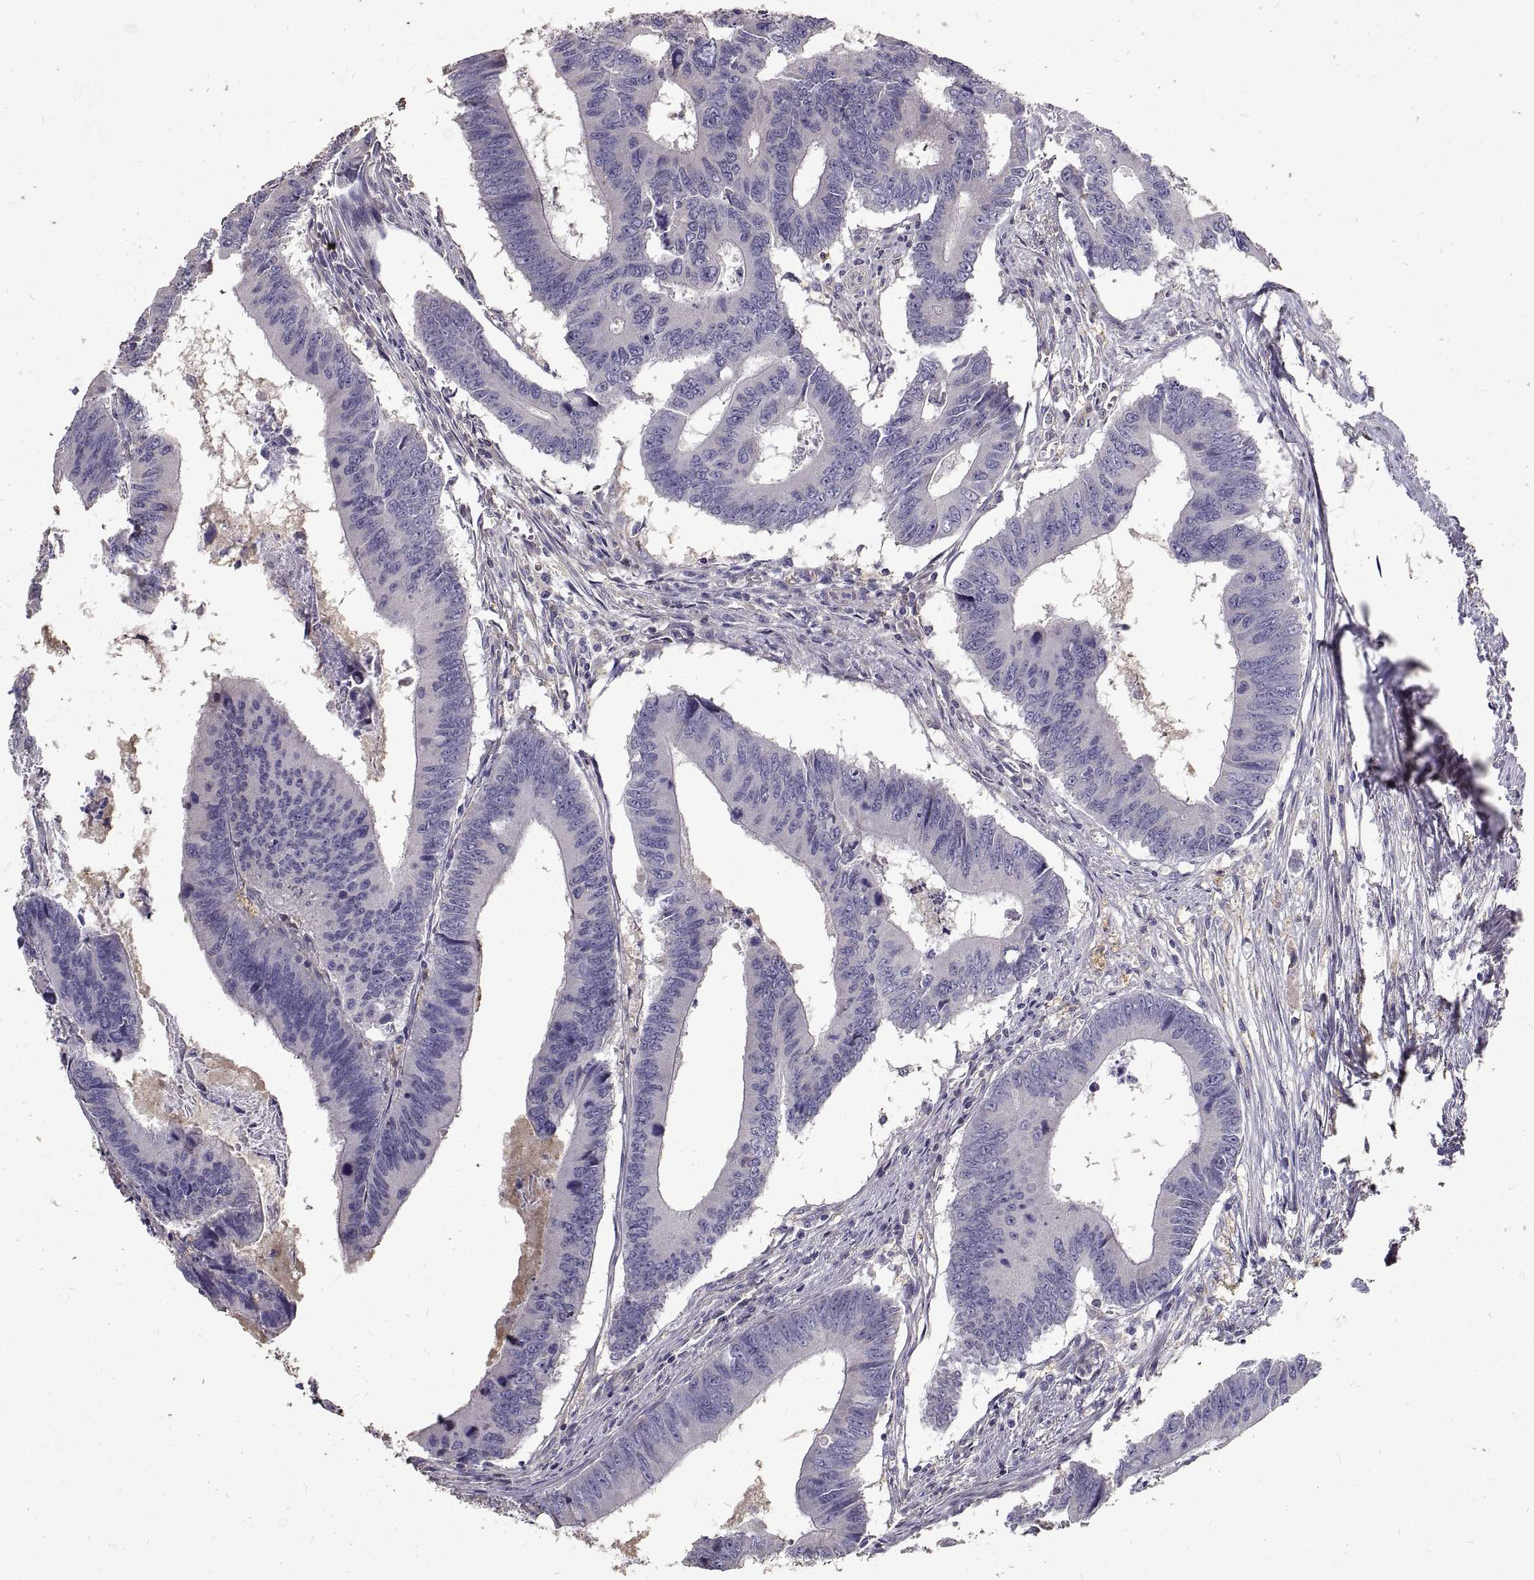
{"staining": {"intensity": "negative", "quantity": "none", "location": "none"}, "tissue": "colorectal cancer", "cell_type": "Tumor cells", "image_type": "cancer", "snomed": [{"axis": "morphology", "description": "Adenocarcinoma, NOS"}, {"axis": "topography", "description": "Colon"}], "caption": "This photomicrograph is of colorectal cancer (adenocarcinoma) stained with immunohistochemistry to label a protein in brown with the nuclei are counter-stained blue. There is no expression in tumor cells. The staining is performed using DAB (3,3'-diaminobenzidine) brown chromogen with nuclei counter-stained in using hematoxylin.", "gene": "PEA15", "patient": {"sex": "male", "age": 53}}